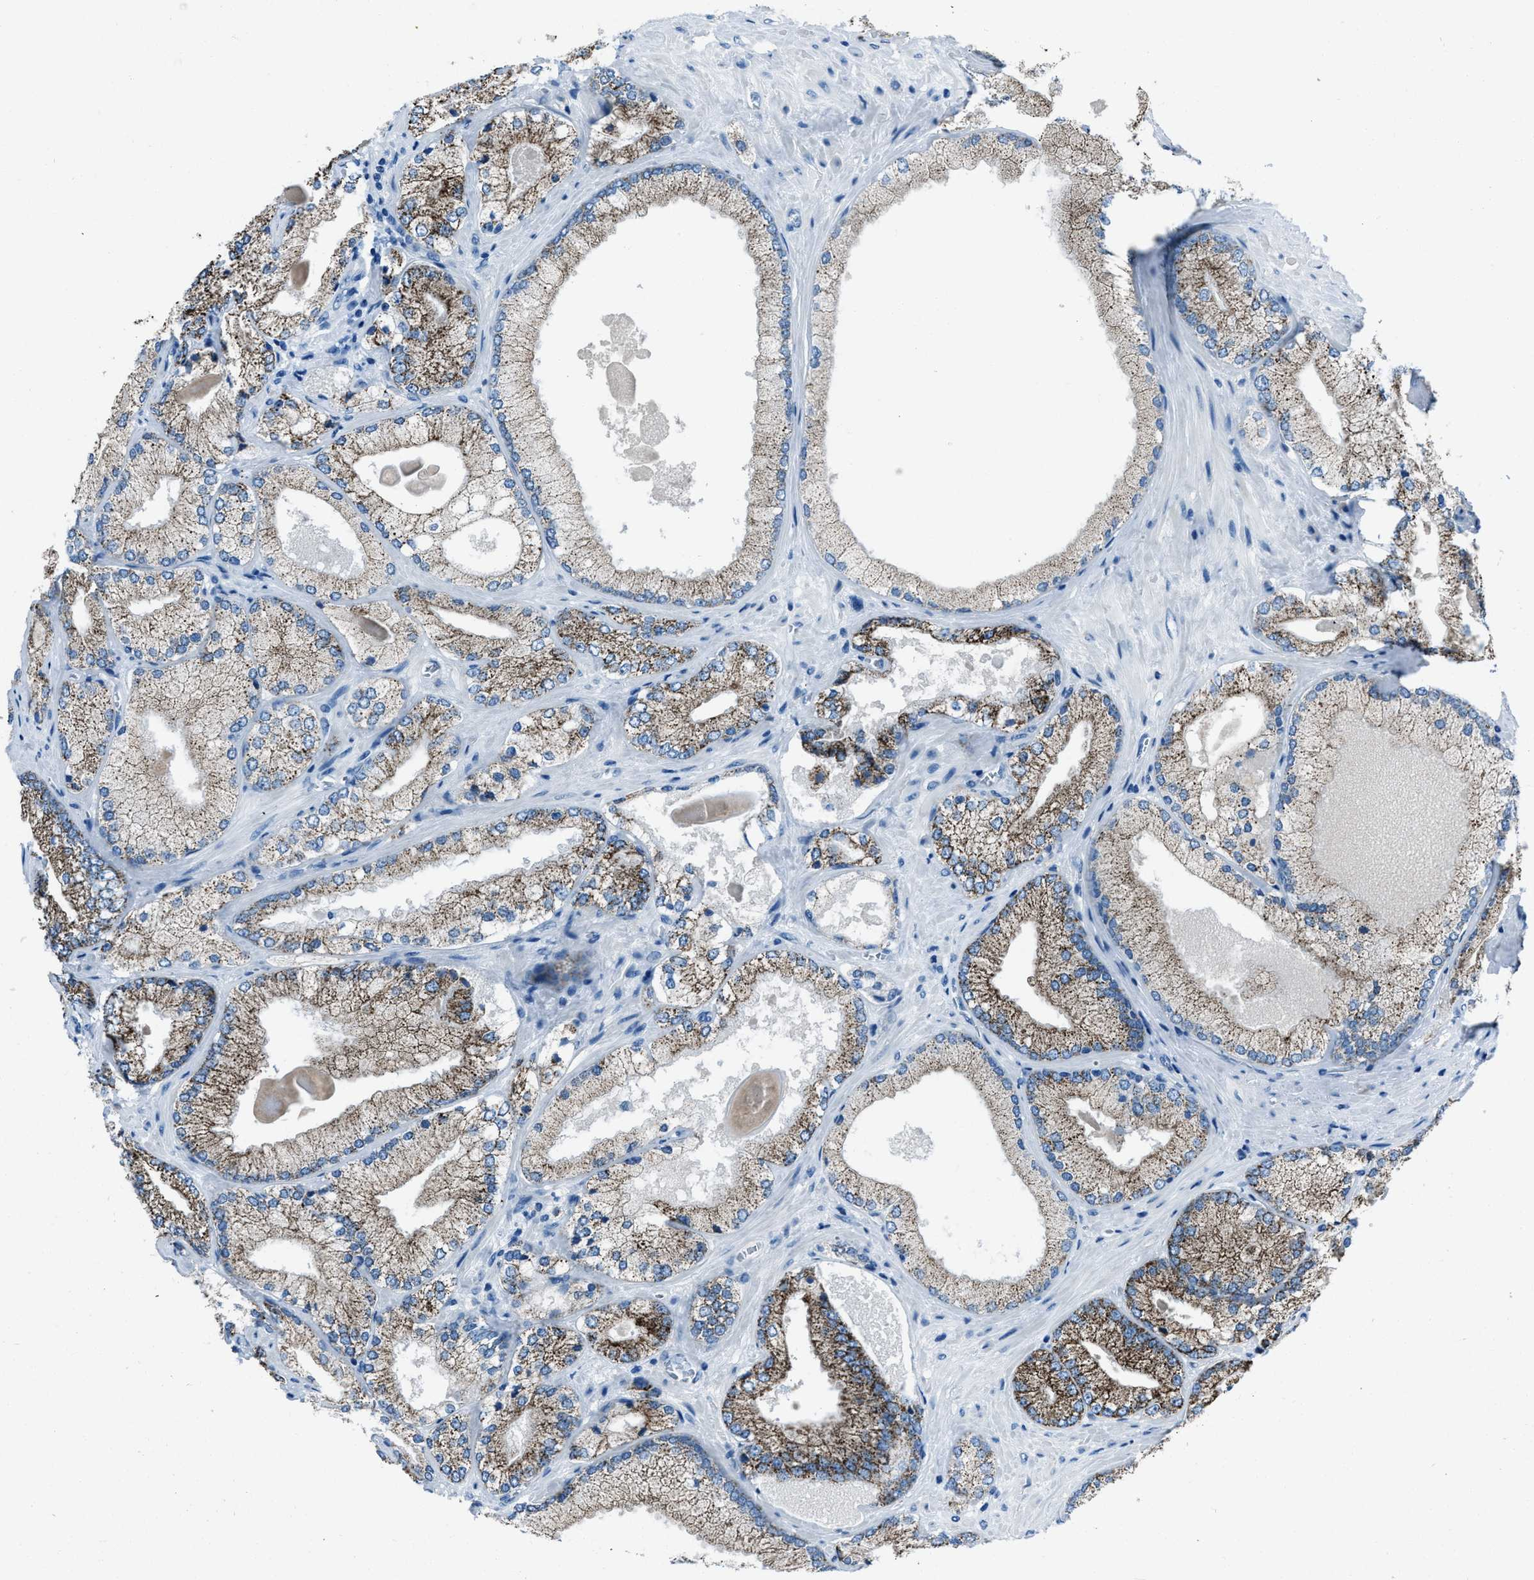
{"staining": {"intensity": "moderate", "quantity": ">75%", "location": "cytoplasmic/membranous"}, "tissue": "prostate cancer", "cell_type": "Tumor cells", "image_type": "cancer", "snomed": [{"axis": "morphology", "description": "Adenocarcinoma, Low grade"}, {"axis": "topography", "description": "Prostate"}], "caption": "Immunohistochemical staining of prostate adenocarcinoma (low-grade) shows moderate cytoplasmic/membranous protein expression in about >75% of tumor cells.", "gene": "AMACR", "patient": {"sex": "male", "age": 65}}